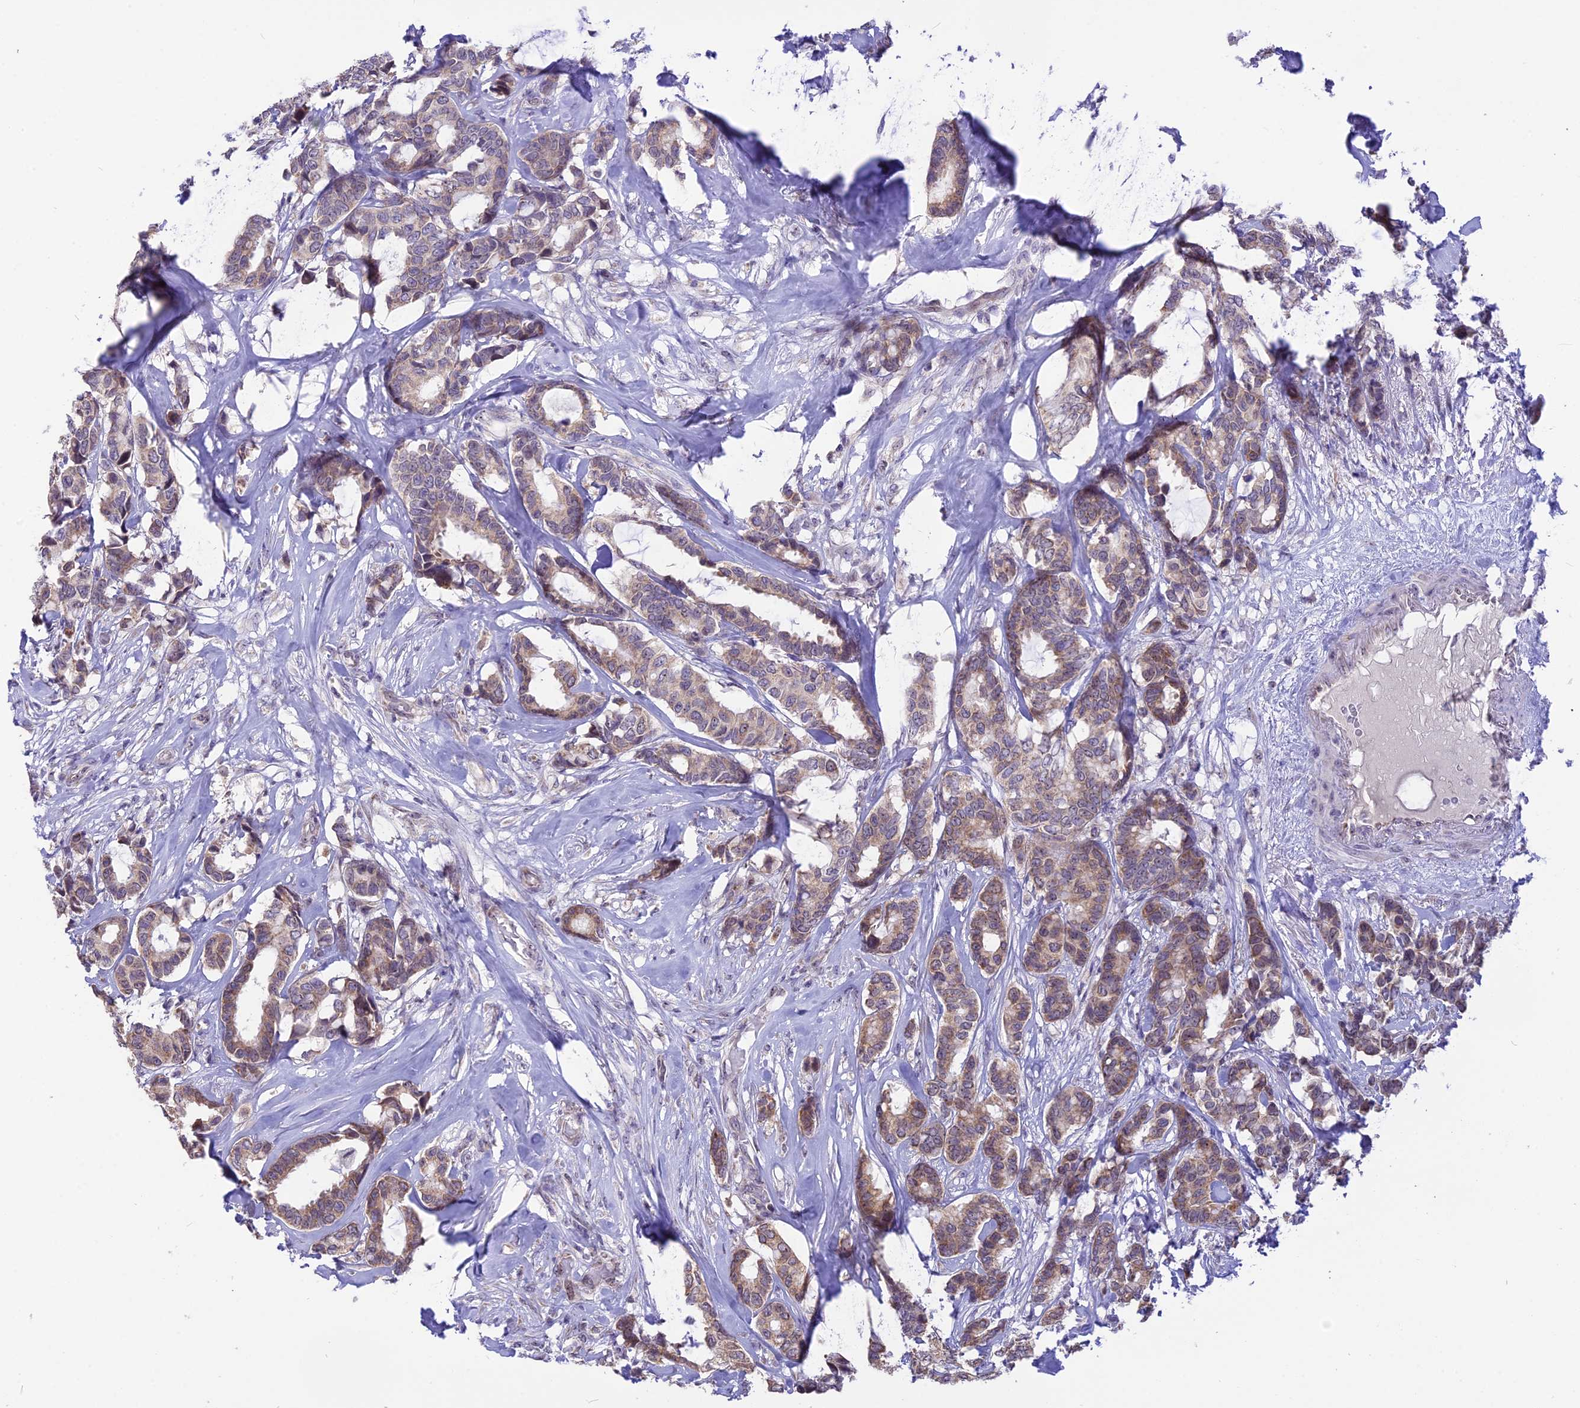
{"staining": {"intensity": "moderate", "quantity": ">75%", "location": "cytoplasmic/membranous"}, "tissue": "breast cancer", "cell_type": "Tumor cells", "image_type": "cancer", "snomed": [{"axis": "morphology", "description": "Duct carcinoma"}, {"axis": "topography", "description": "Breast"}], "caption": "Immunohistochemistry (IHC) of human breast cancer (invasive ductal carcinoma) reveals medium levels of moderate cytoplasmic/membranous positivity in about >75% of tumor cells.", "gene": "CMSS1", "patient": {"sex": "female", "age": 87}}